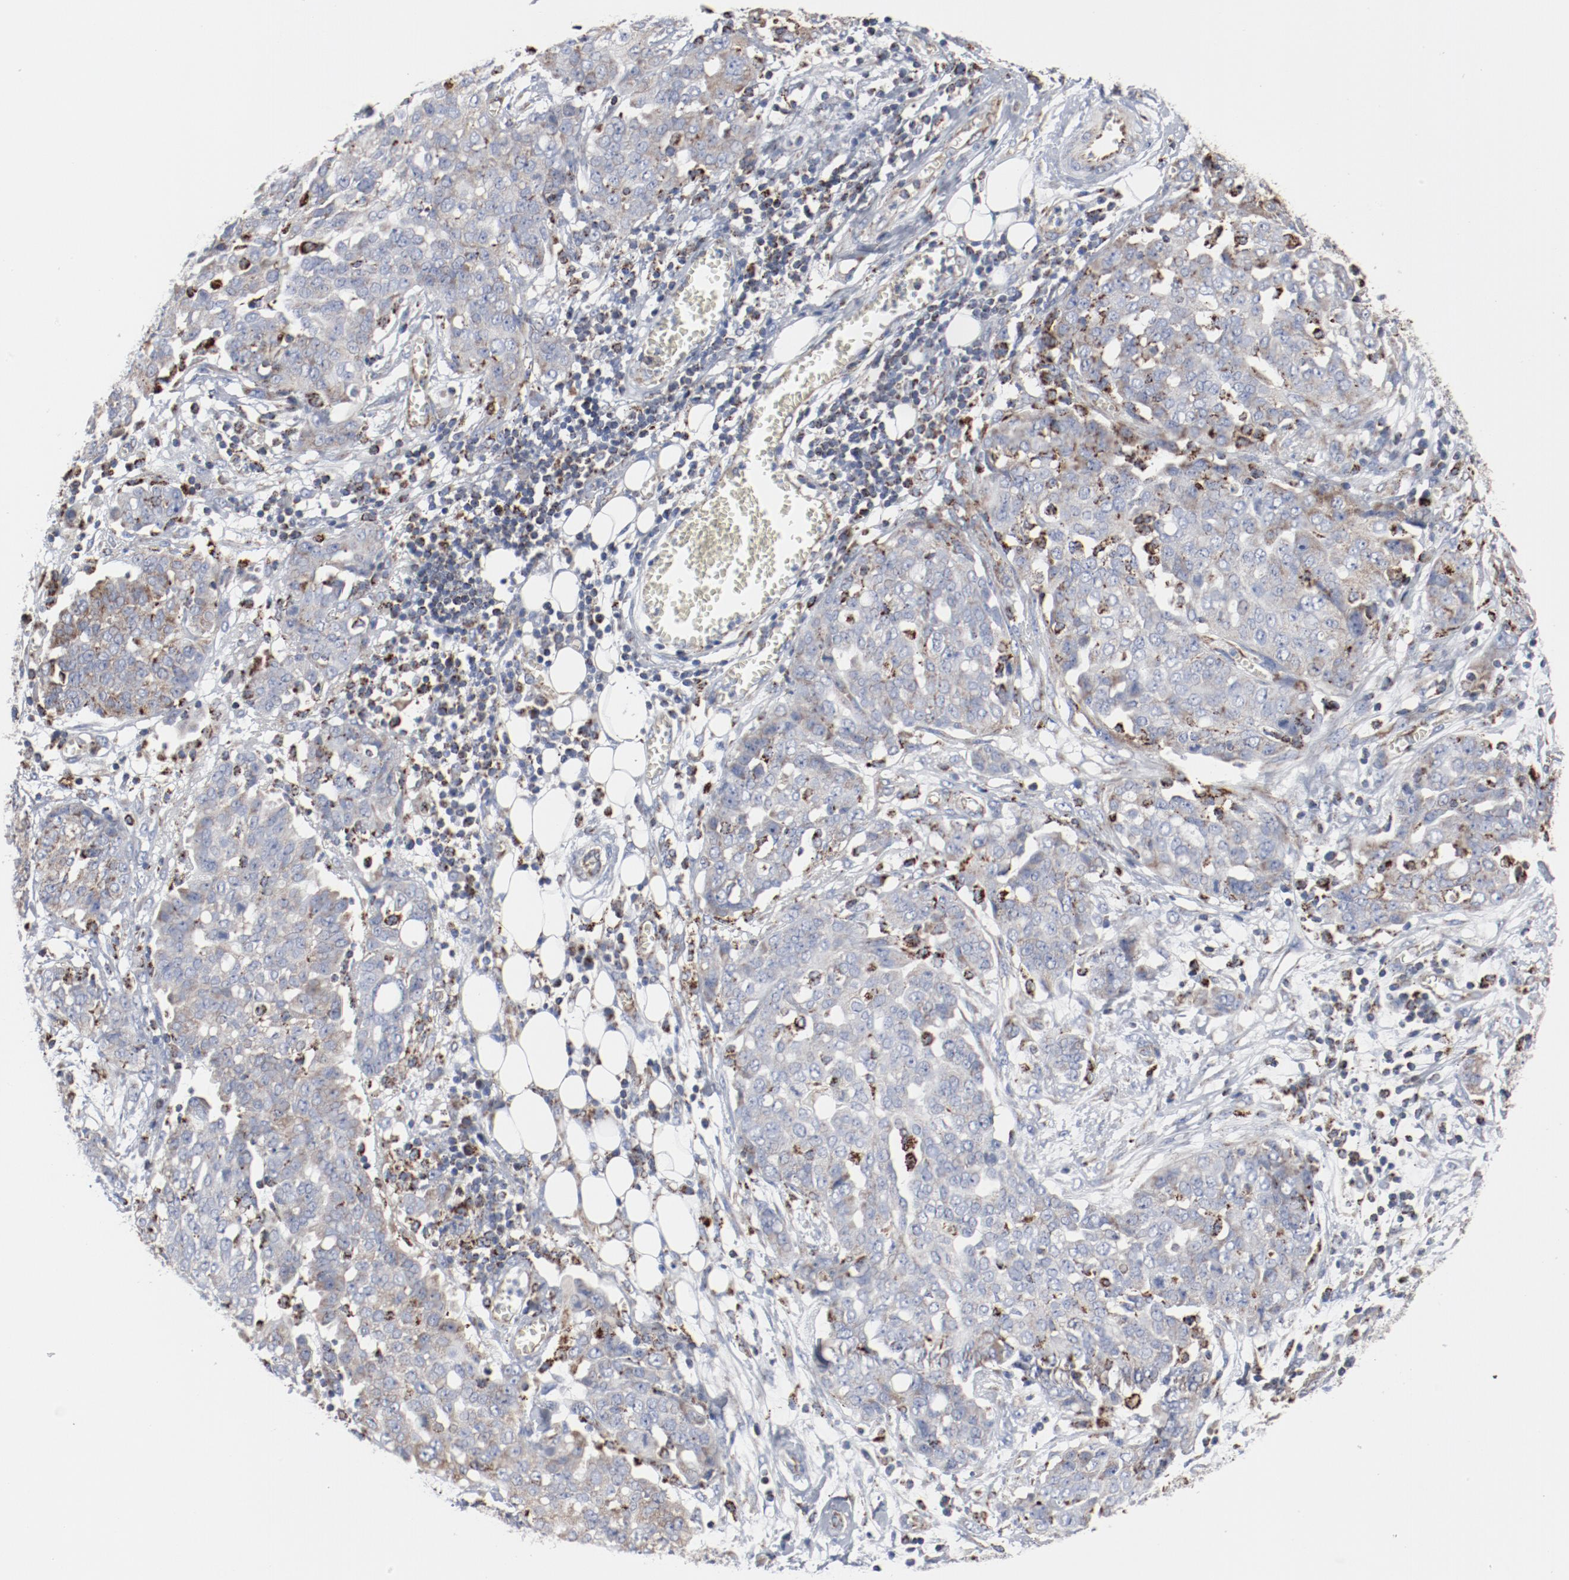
{"staining": {"intensity": "weak", "quantity": "<25%", "location": "cytoplasmic/membranous"}, "tissue": "ovarian cancer", "cell_type": "Tumor cells", "image_type": "cancer", "snomed": [{"axis": "morphology", "description": "Cystadenocarcinoma, serous, NOS"}, {"axis": "topography", "description": "Soft tissue"}, {"axis": "topography", "description": "Ovary"}], "caption": "This is a histopathology image of immunohistochemistry staining of ovarian serous cystadenocarcinoma, which shows no staining in tumor cells. The staining was performed using DAB (3,3'-diaminobenzidine) to visualize the protein expression in brown, while the nuclei were stained in blue with hematoxylin (Magnification: 20x).", "gene": "SETD3", "patient": {"sex": "female", "age": 57}}